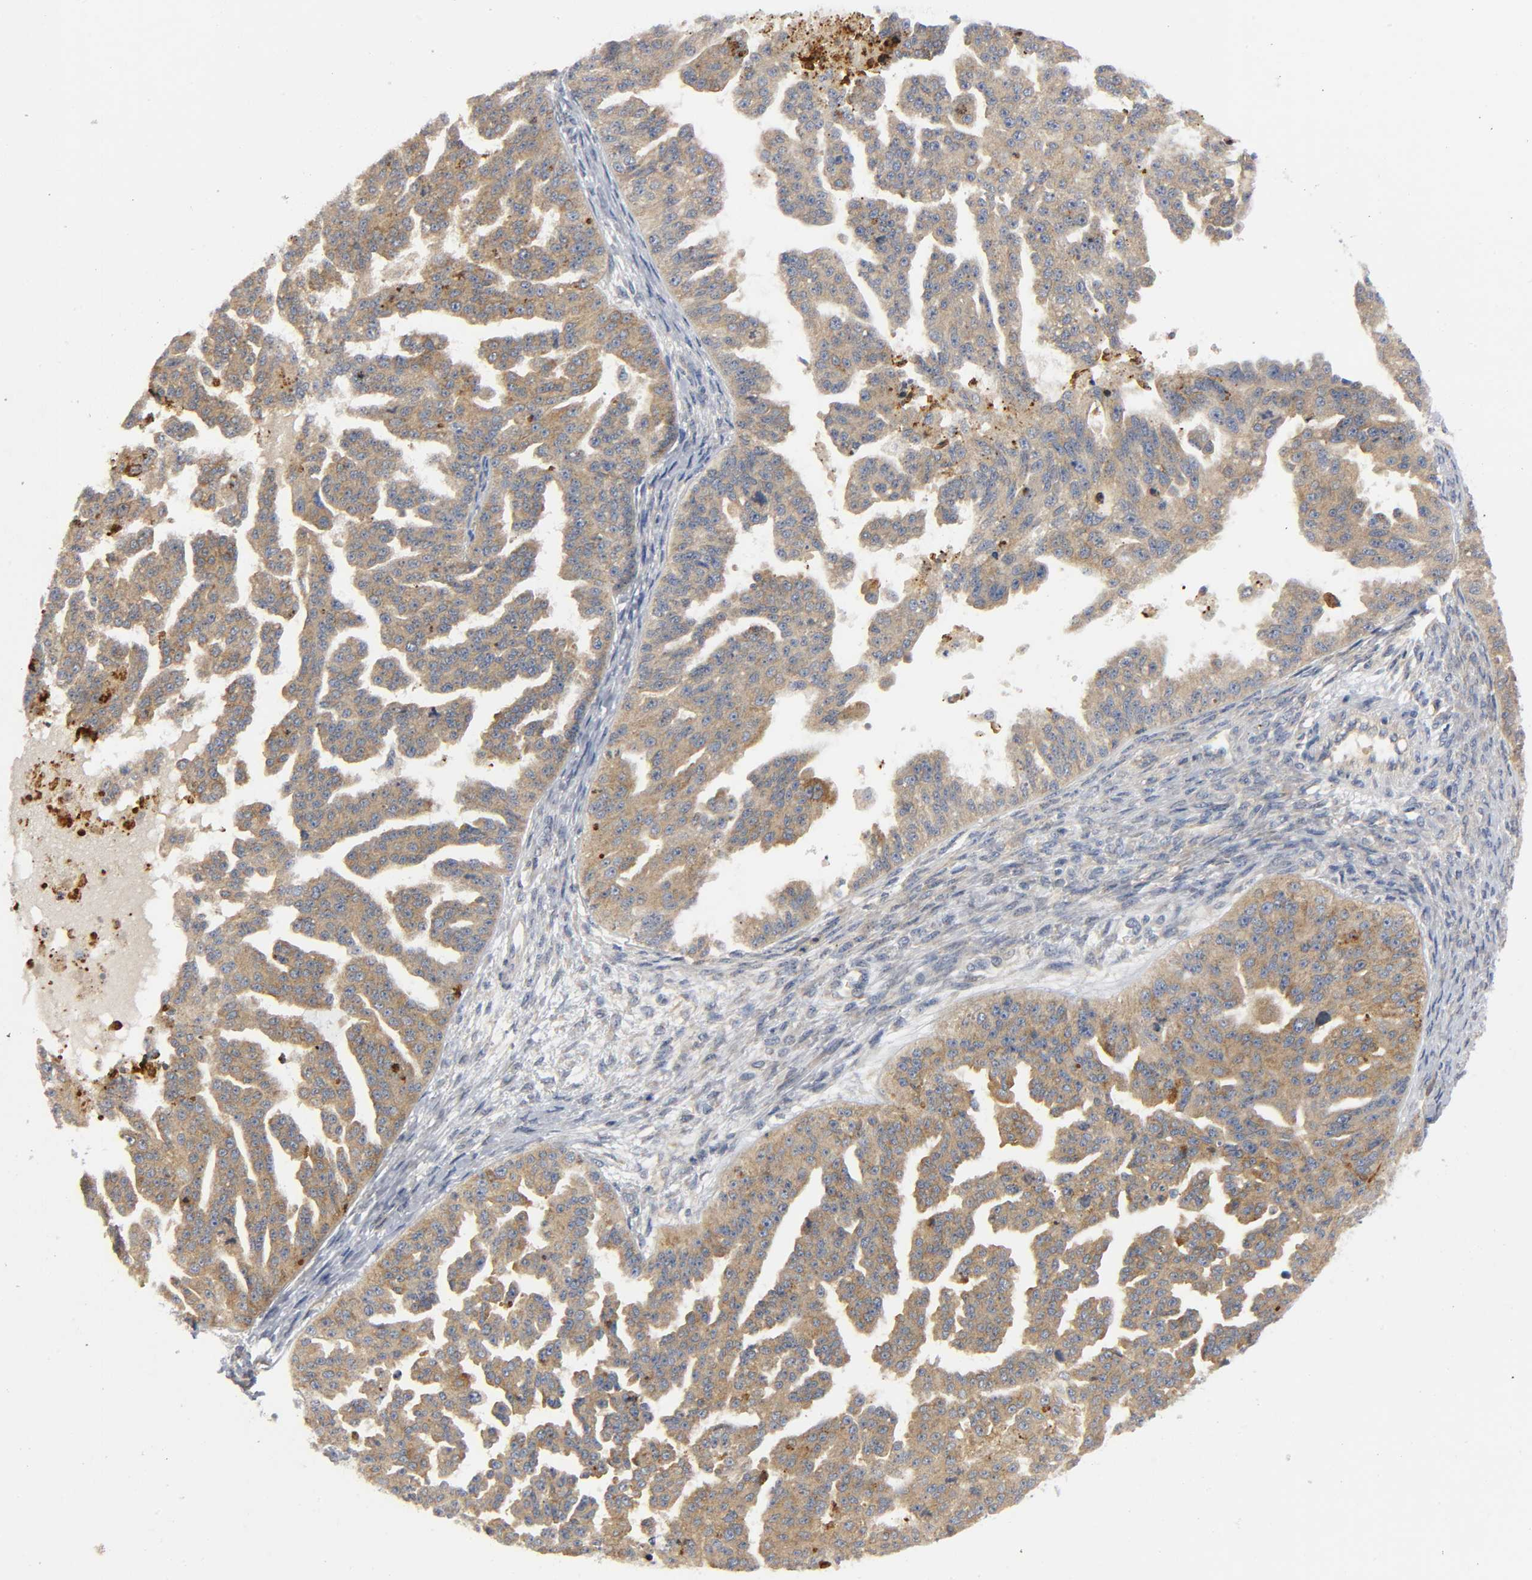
{"staining": {"intensity": "moderate", "quantity": ">75%", "location": "cytoplasmic/membranous"}, "tissue": "ovarian cancer", "cell_type": "Tumor cells", "image_type": "cancer", "snomed": [{"axis": "morphology", "description": "Cystadenocarcinoma, serous, NOS"}, {"axis": "topography", "description": "Ovary"}], "caption": "Serous cystadenocarcinoma (ovarian) stained with a brown dye displays moderate cytoplasmic/membranous positive positivity in approximately >75% of tumor cells.", "gene": "HDAC6", "patient": {"sex": "female", "age": 58}}